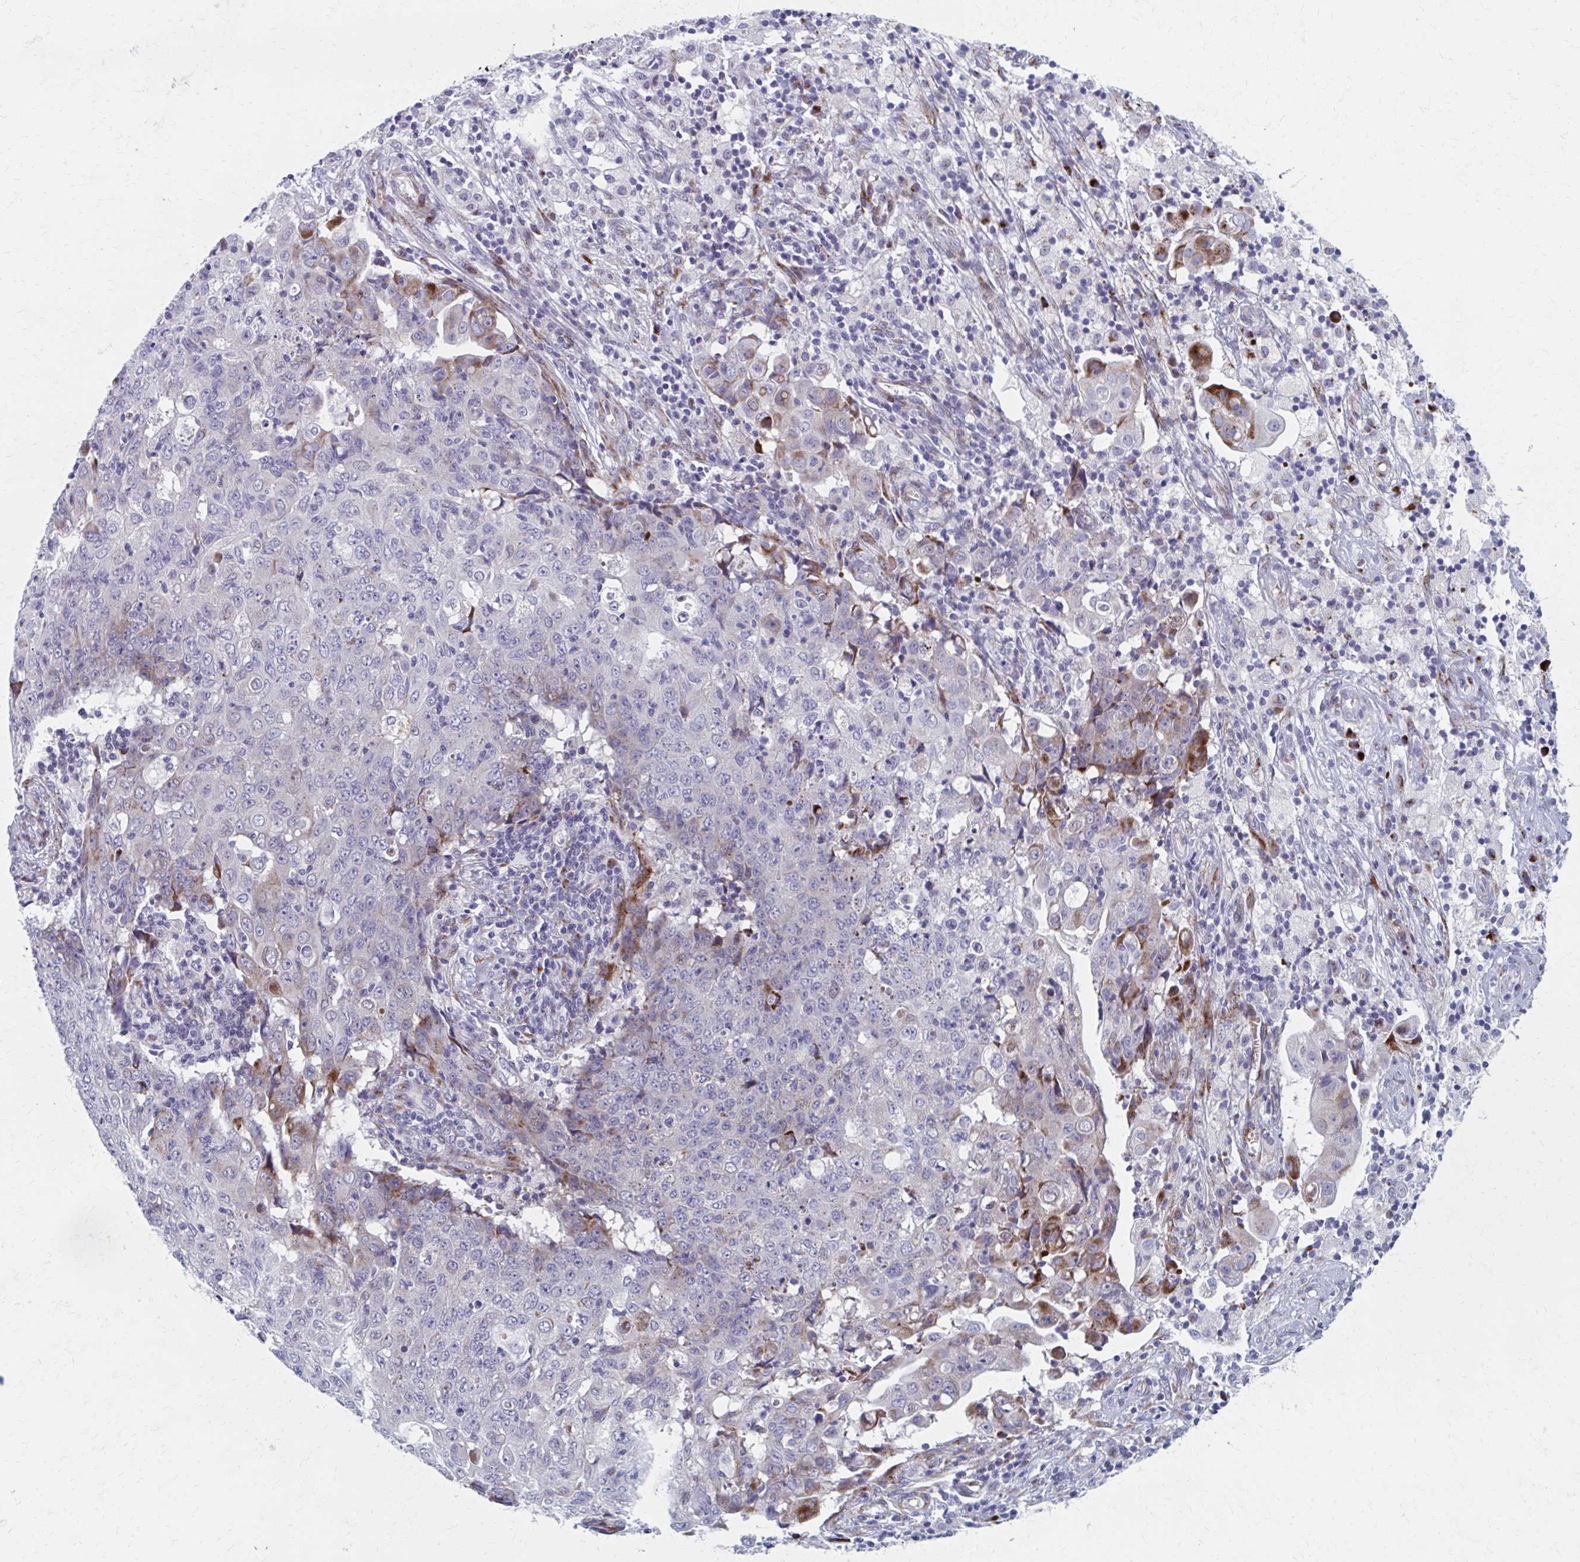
{"staining": {"intensity": "moderate", "quantity": "<25%", "location": "cytoplasmic/membranous"}, "tissue": "ovarian cancer", "cell_type": "Tumor cells", "image_type": "cancer", "snomed": [{"axis": "morphology", "description": "Carcinoma, endometroid"}, {"axis": "topography", "description": "Ovary"}], "caption": "An IHC micrograph of neoplastic tissue is shown. Protein staining in brown labels moderate cytoplasmic/membranous positivity in endometroid carcinoma (ovarian) within tumor cells.", "gene": "OLFM2", "patient": {"sex": "female", "age": 42}}